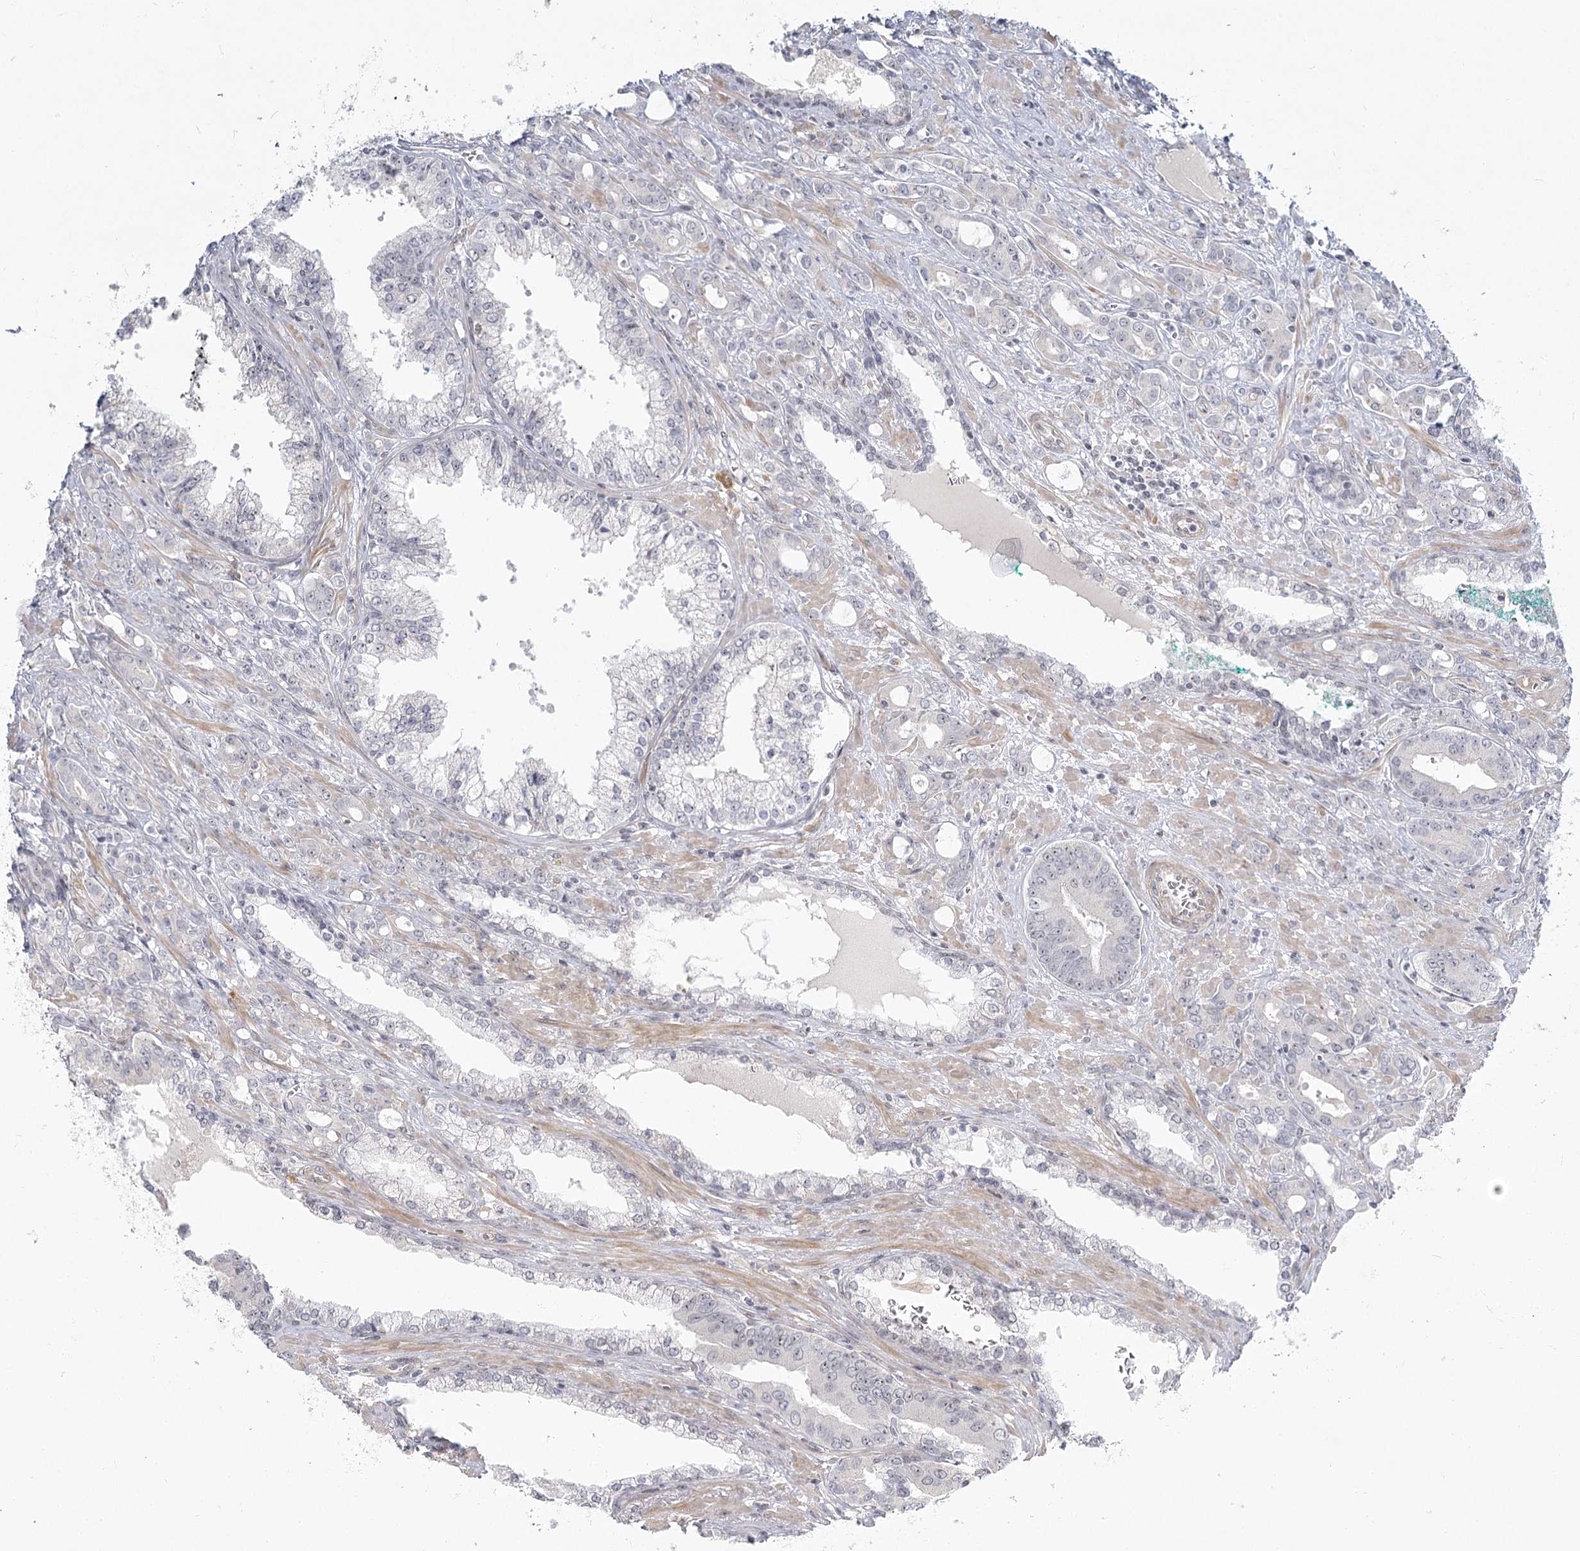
{"staining": {"intensity": "negative", "quantity": "none", "location": "none"}, "tissue": "prostate cancer", "cell_type": "Tumor cells", "image_type": "cancer", "snomed": [{"axis": "morphology", "description": "Adenocarcinoma, High grade"}, {"axis": "topography", "description": "Prostate"}], "caption": "The histopathology image shows no staining of tumor cells in prostate high-grade adenocarcinoma.", "gene": "EXOSC7", "patient": {"sex": "male", "age": 72}}